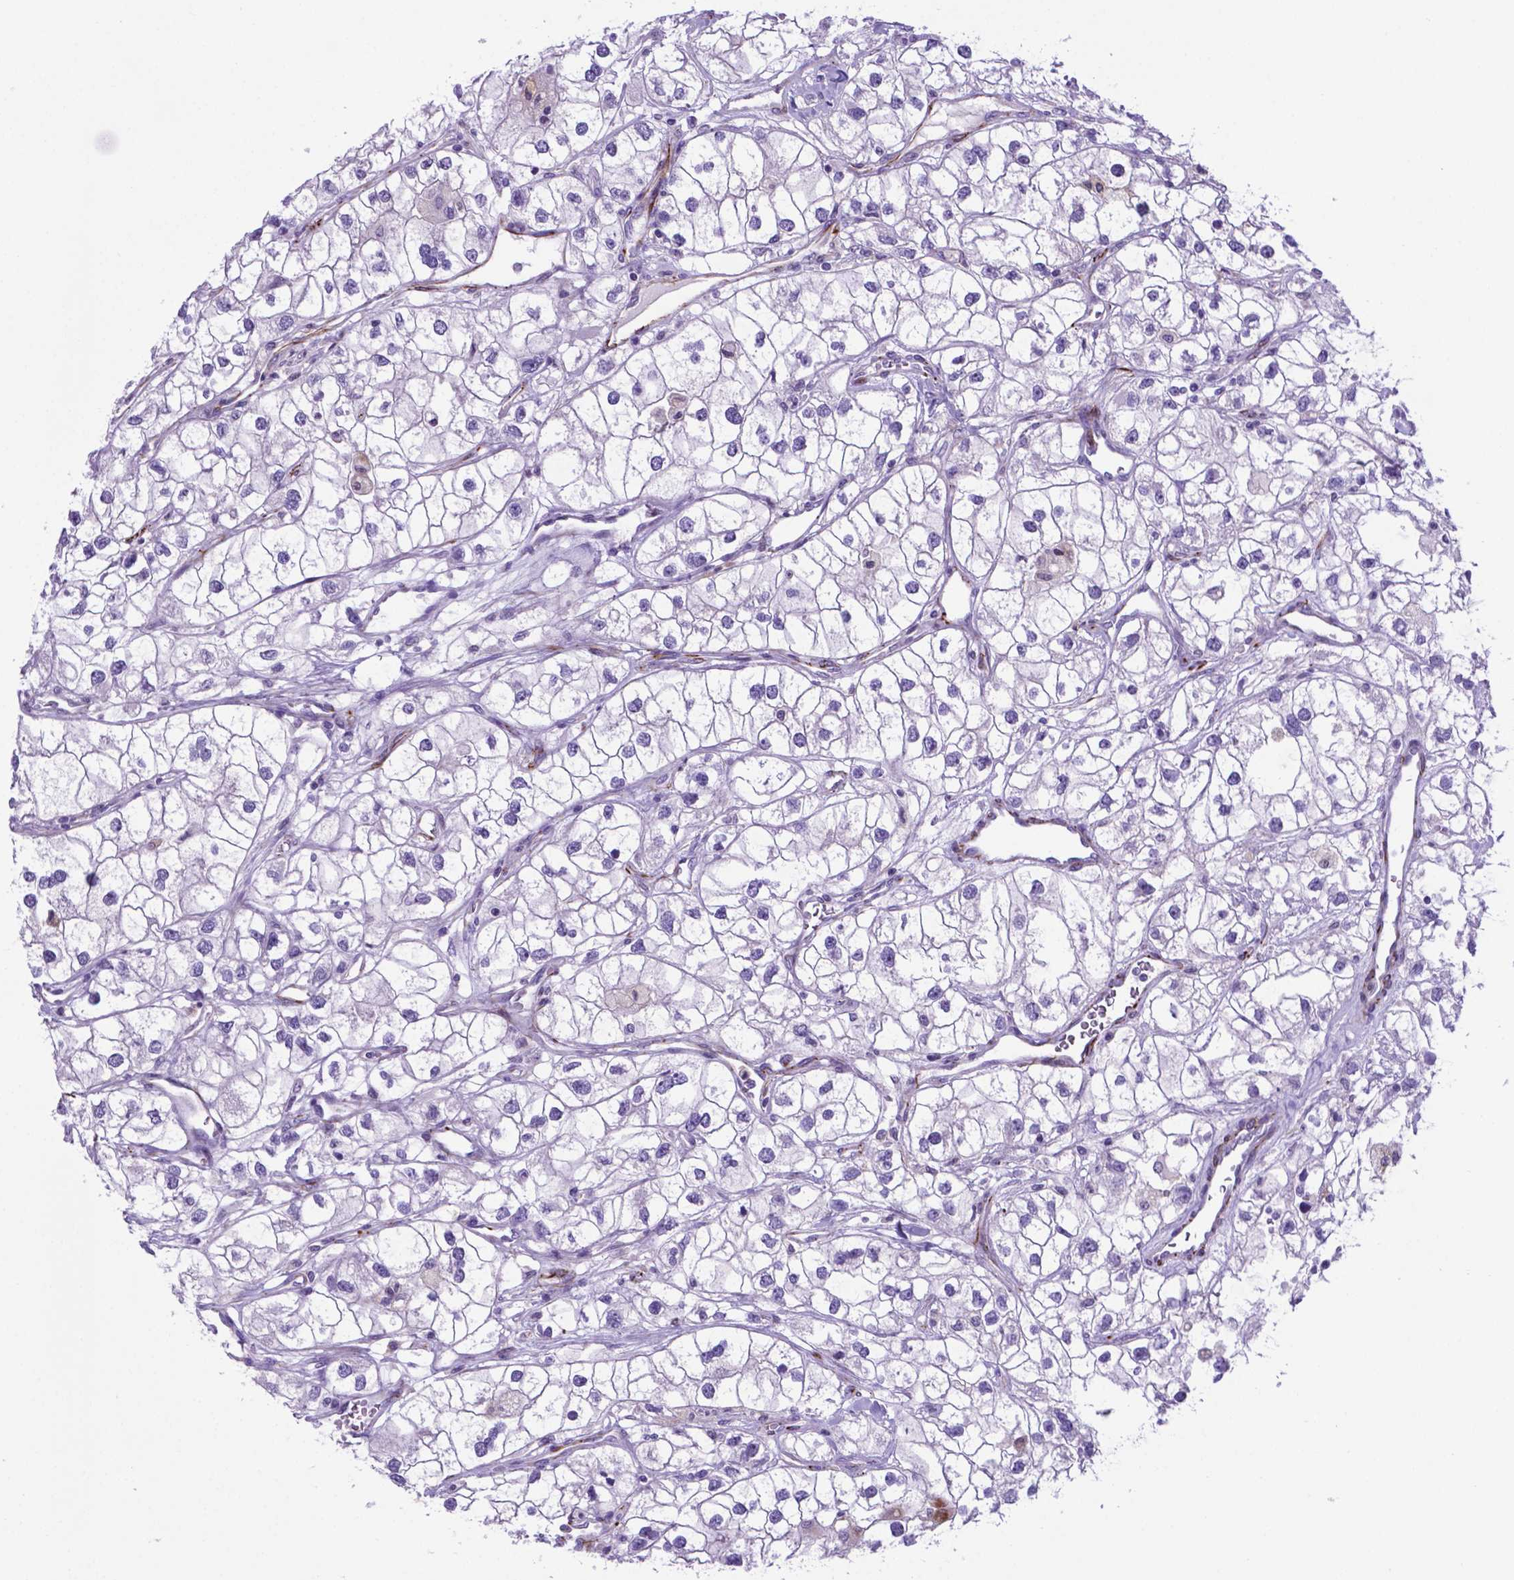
{"staining": {"intensity": "negative", "quantity": "none", "location": "none"}, "tissue": "renal cancer", "cell_type": "Tumor cells", "image_type": "cancer", "snomed": [{"axis": "morphology", "description": "Adenocarcinoma, NOS"}, {"axis": "topography", "description": "Kidney"}], "caption": "An immunohistochemistry (IHC) image of renal cancer (adenocarcinoma) is shown. There is no staining in tumor cells of renal cancer (adenocarcinoma).", "gene": "LZTR1", "patient": {"sex": "male", "age": 59}}